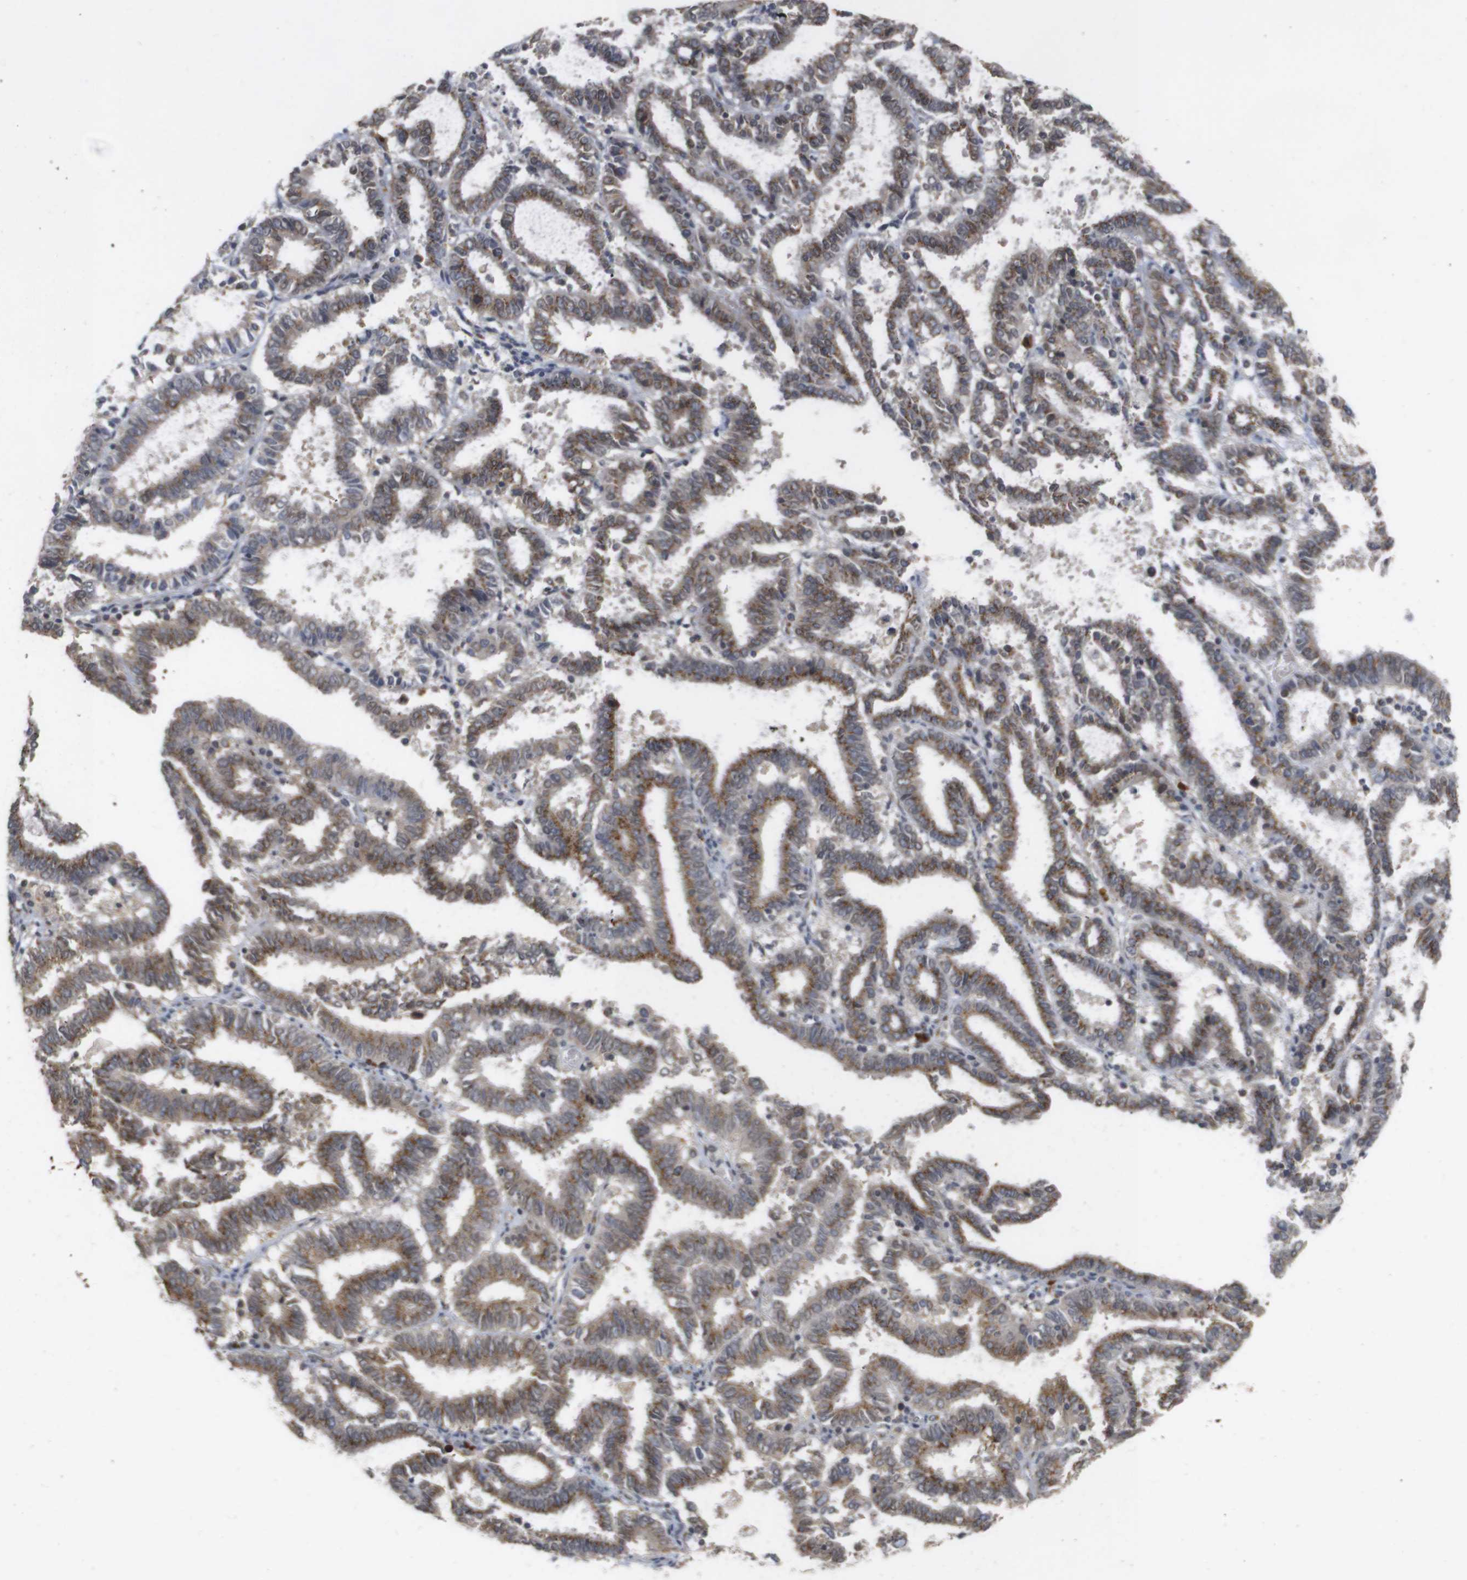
{"staining": {"intensity": "moderate", "quantity": ">75%", "location": "cytoplasmic/membranous"}, "tissue": "endometrial cancer", "cell_type": "Tumor cells", "image_type": "cancer", "snomed": [{"axis": "morphology", "description": "Adenocarcinoma, NOS"}, {"axis": "topography", "description": "Uterus"}], "caption": "Endometrial cancer (adenocarcinoma) stained with a brown dye reveals moderate cytoplasmic/membranous positive staining in about >75% of tumor cells.", "gene": "ZFPL1", "patient": {"sex": "female", "age": 83}}